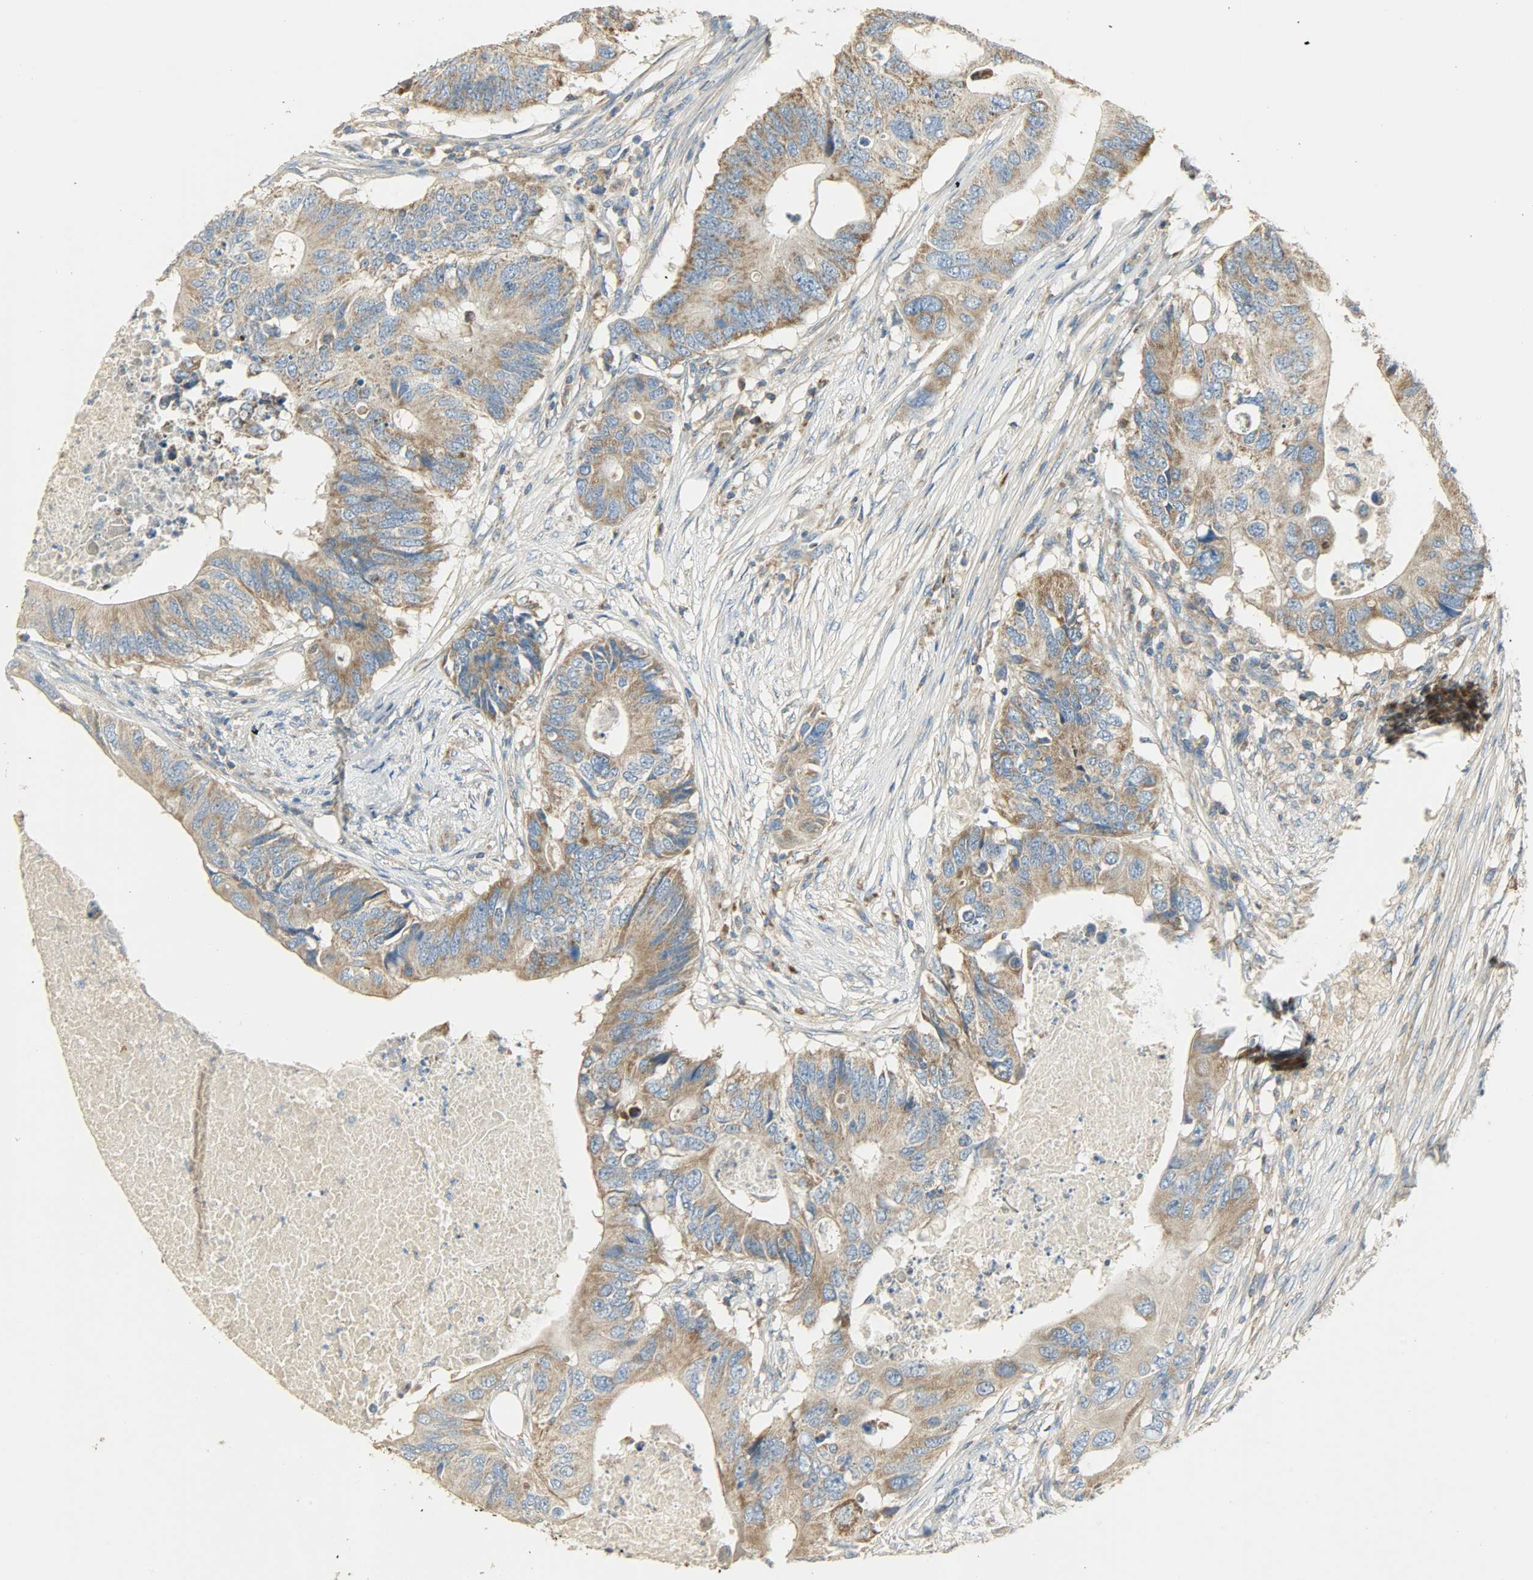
{"staining": {"intensity": "strong", "quantity": ">75%", "location": "cytoplasmic/membranous"}, "tissue": "colorectal cancer", "cell_type": "Tumor cells", "image_type": "cancer", "snomed": [{"axis": "morphology", "description": "Adenocarcinoma, NOS"}, {"axis": "topography", "description": "Colon"}], "caption": "This histopathology image reveals colorectal cancer stained with immunohistochemistry (IHC) to label a protein in brown. The cytoplasmic/membranous of tumor cells show strong positivity for the protein. Nuclei are counter-stained blue.", "gene": "NNT", "patient": {"sex": "male", "age": 71}}